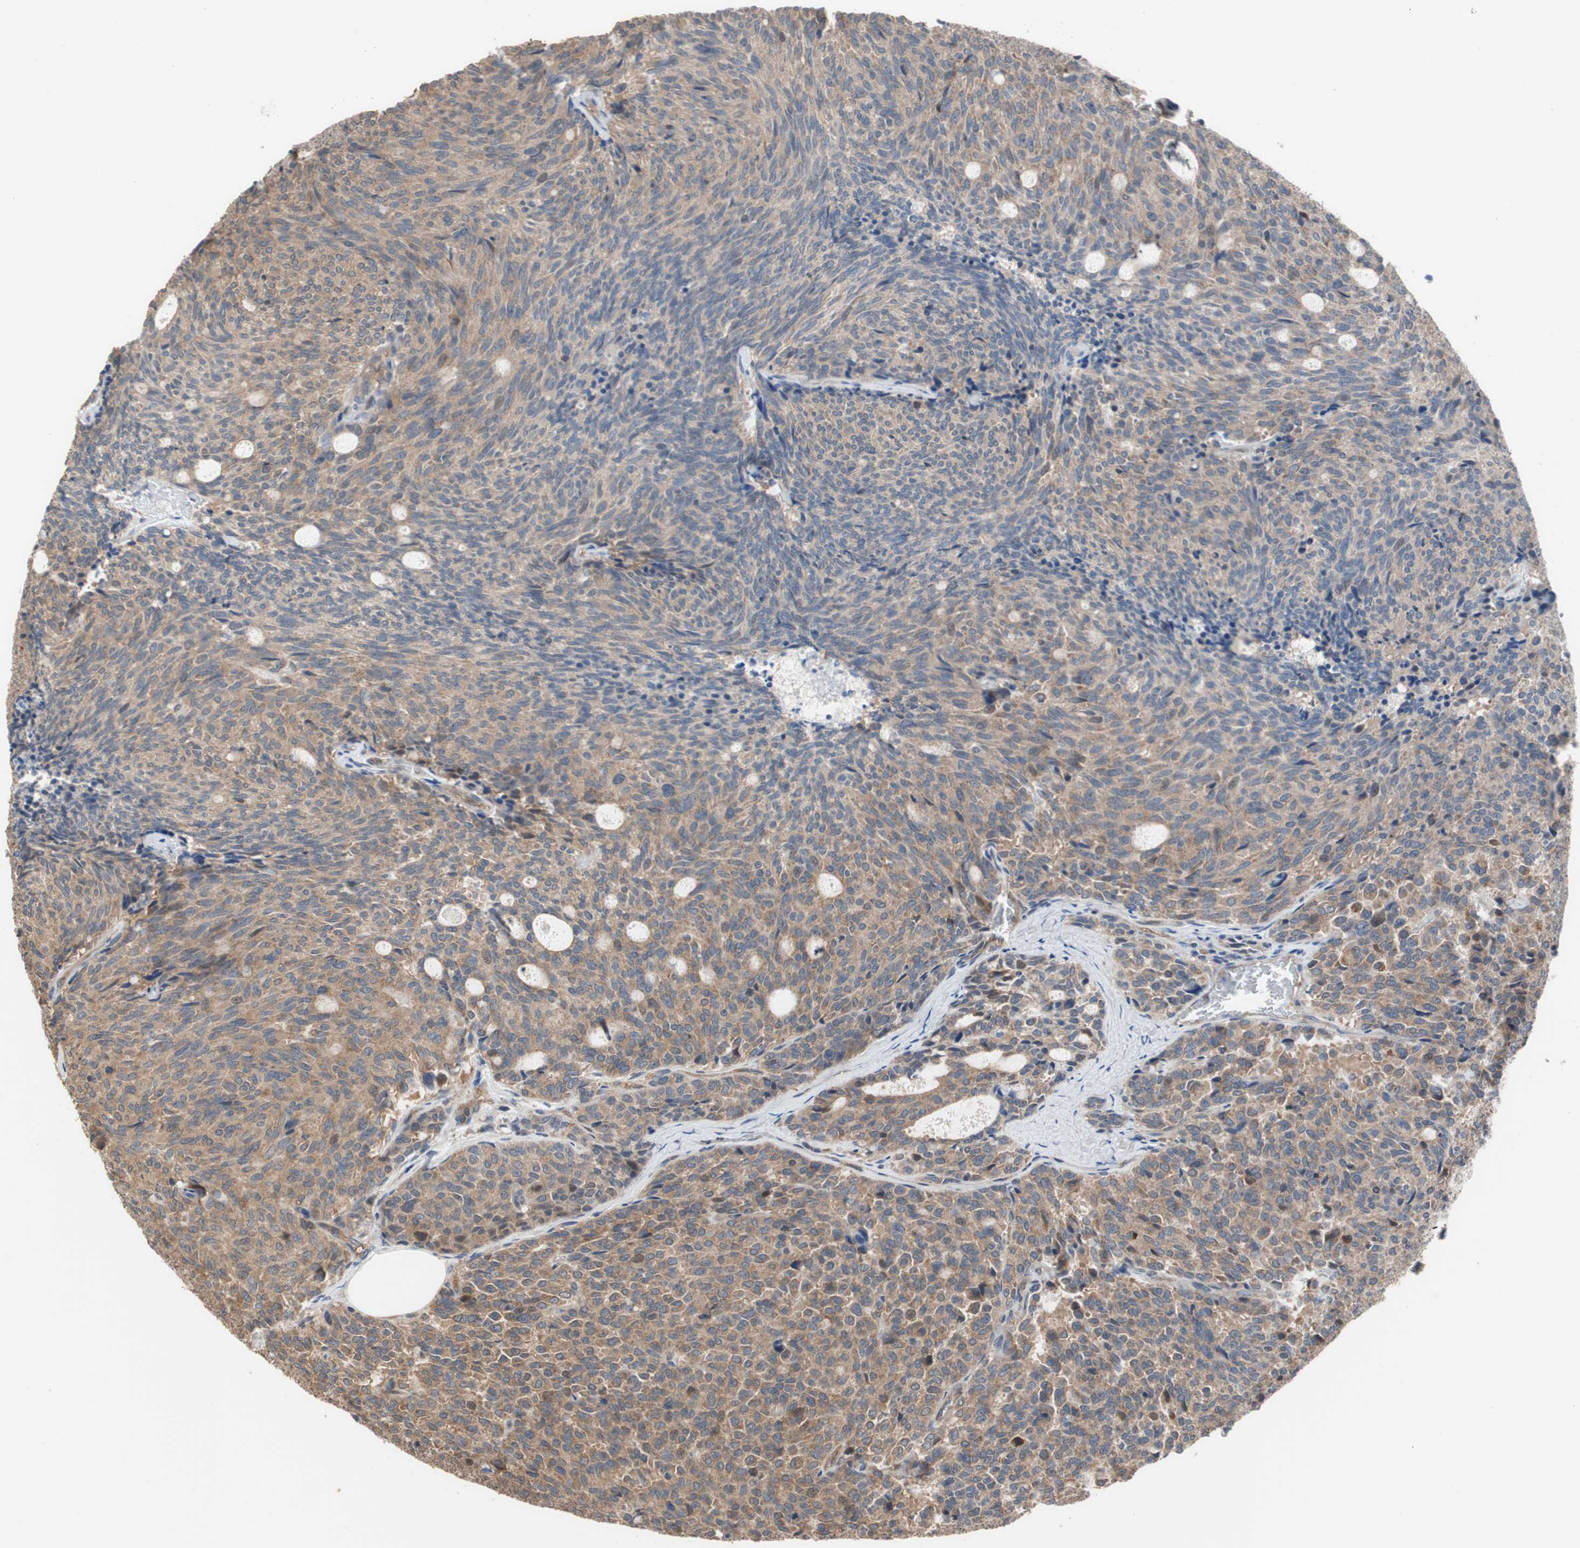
{"staining": {"intensity": "moderate", "quantity": ">75%", "location": "cytoplasmic/membranous"}, "tissue": "carcinoid", "cell_type": "Tumor cells", "image_type": "cancer", "snomed": [{"axis": "morphology", "description": "Carcinoid, malignant, NOS"}, {"axis": "topography", "description": "Pancreas"}], "caption": "About >75% of tumor cells in human carcinoid reveal moderate cytoplasmic/membranous protein staining as visualized by brown immunohistochemical staining.", "gene": "MAP4K2", "patient": {"sex": "female", "age": 54}}